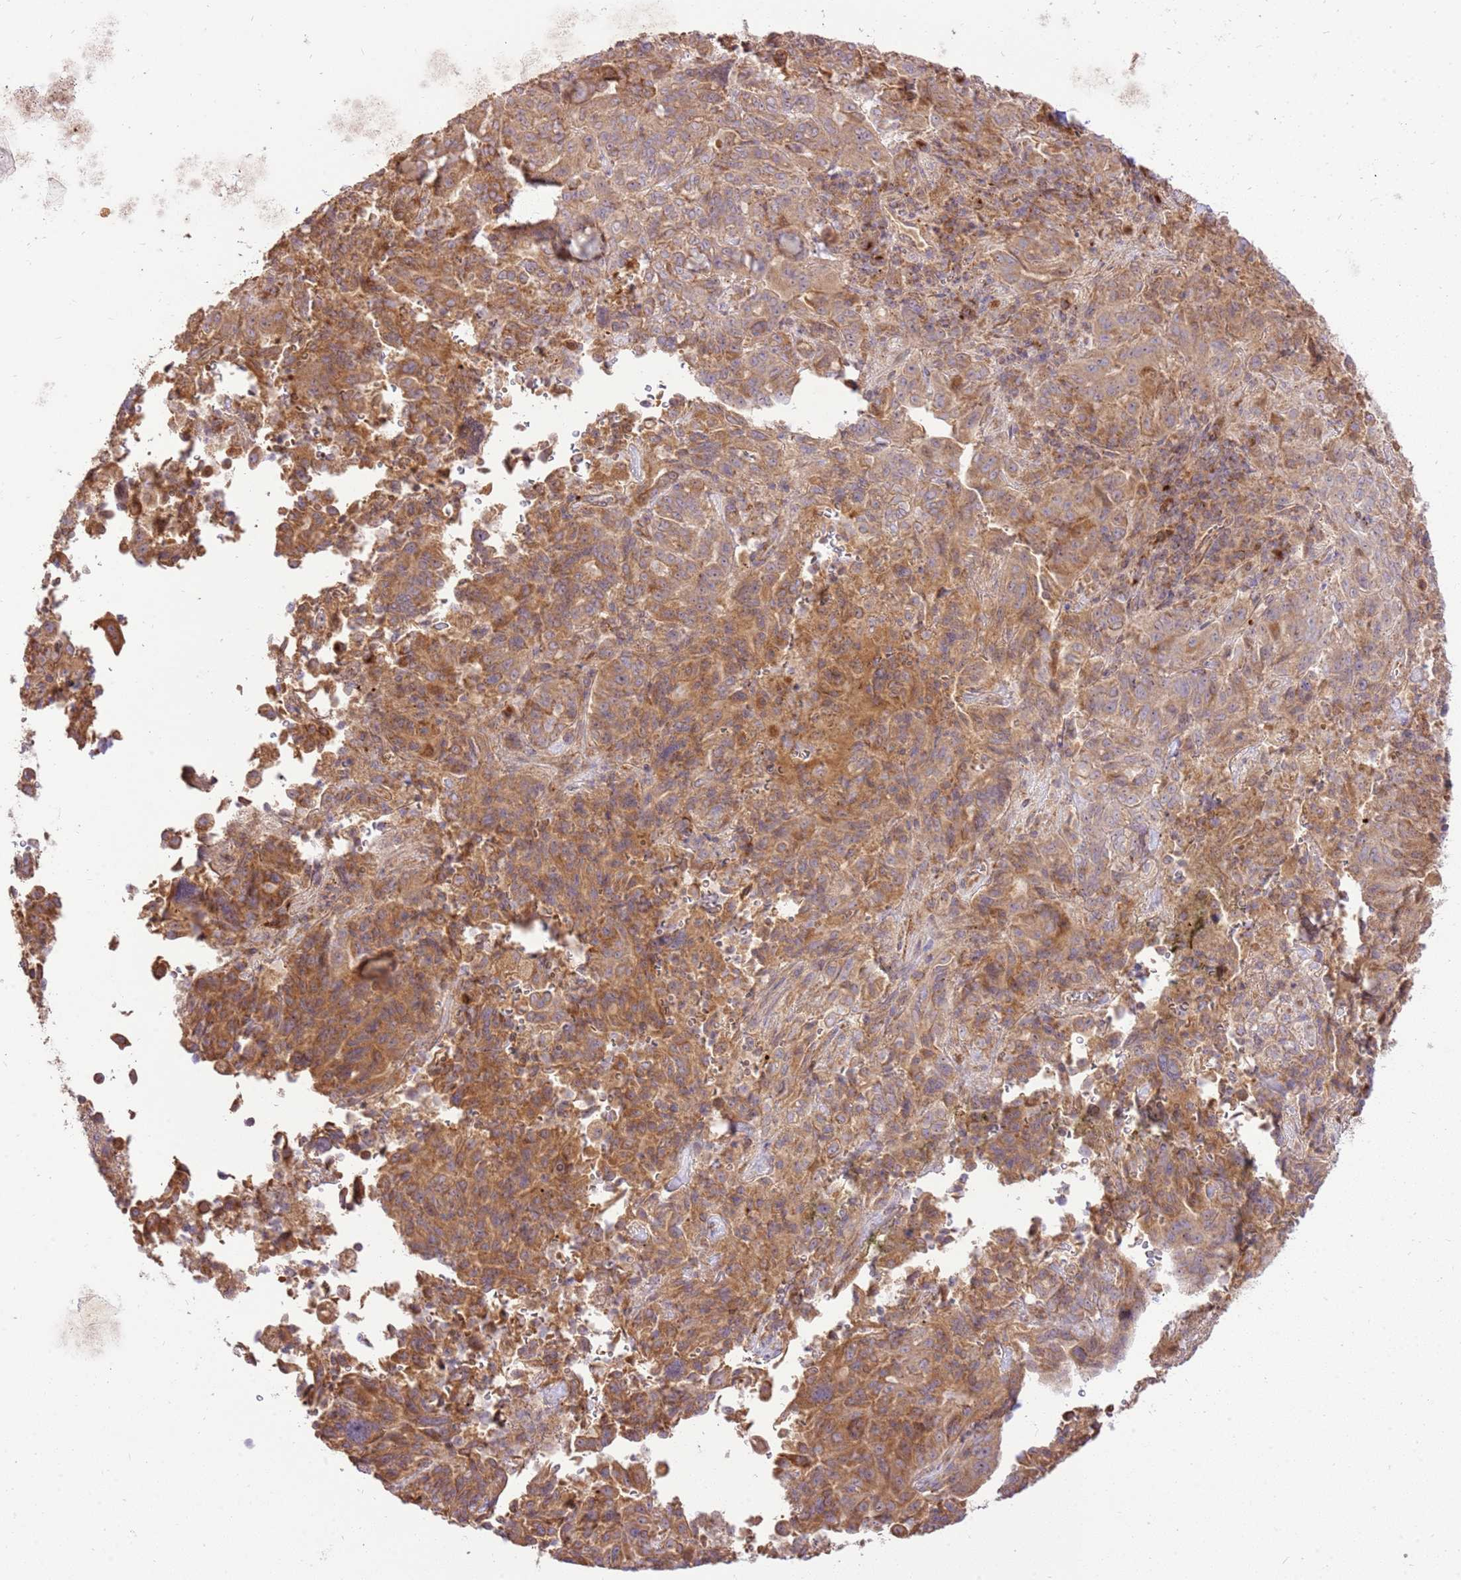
{"staining": {"intensity": "moderate", "quantity": ">75%", "location": "cytoplasmic/membranous"}, "tissue": "pancreatic cancer", "cell_type": "Tumor cells", "image_type": "cancer", "snomed": [{"axis": "morphology", "description": "Adenocarcinoma, NOS"}, {"axis": "topography", "description": "Pancreas"}], "caption": "Protein staining shows moderate cytoplasmic/membranous staining in approximately >75% of tumor cells in pancreatic adenocarcinoma. The staining was performed using DAB (3,3'-diaminobenzidine), with brown indicating positive protein expression. Nuclei are stained blue with hematoxylin.", "gene": "SPATA2L", "patient": {"sex": "male", "age": 63}}